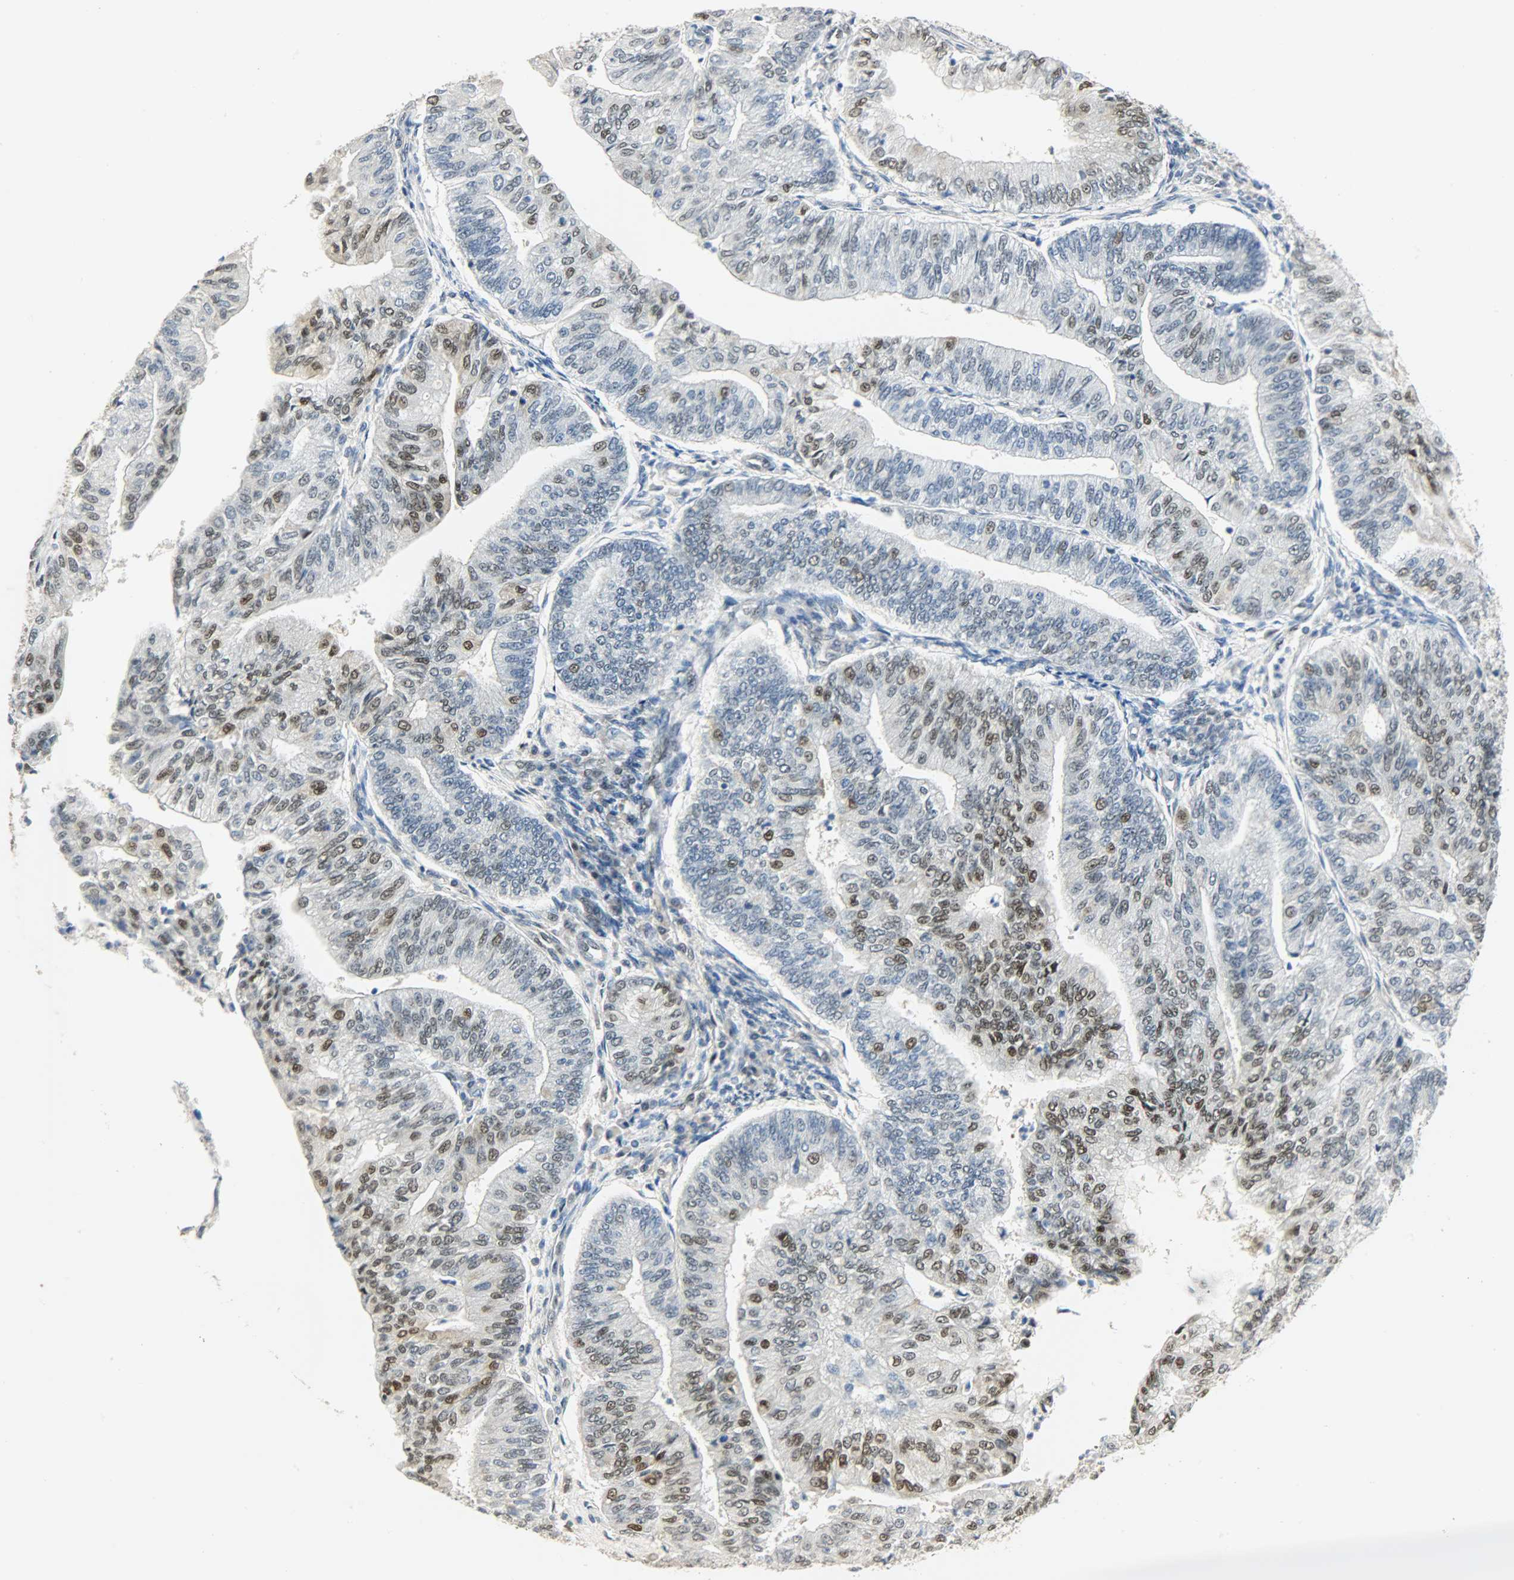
{"staining": {"intensity": "strong", "quantity": "25%-75%", "location": "nuclear"}, "tissue": "endometrial cancer", "cell_type": "Tumor cells", "image_type": "cancer", "snomed": [{"axis": "morphology", "description": "Adenocarcinoma, NOS"}, {"axis": "topography", "description": "Endometrium"}], "caption": "A brown stain labels strong nuclear staining of a protein in human endometrial adenocarcinoma tumor cells.", "gene": "NPEPL1", "patient": {"sex": "female", "age": 59}}